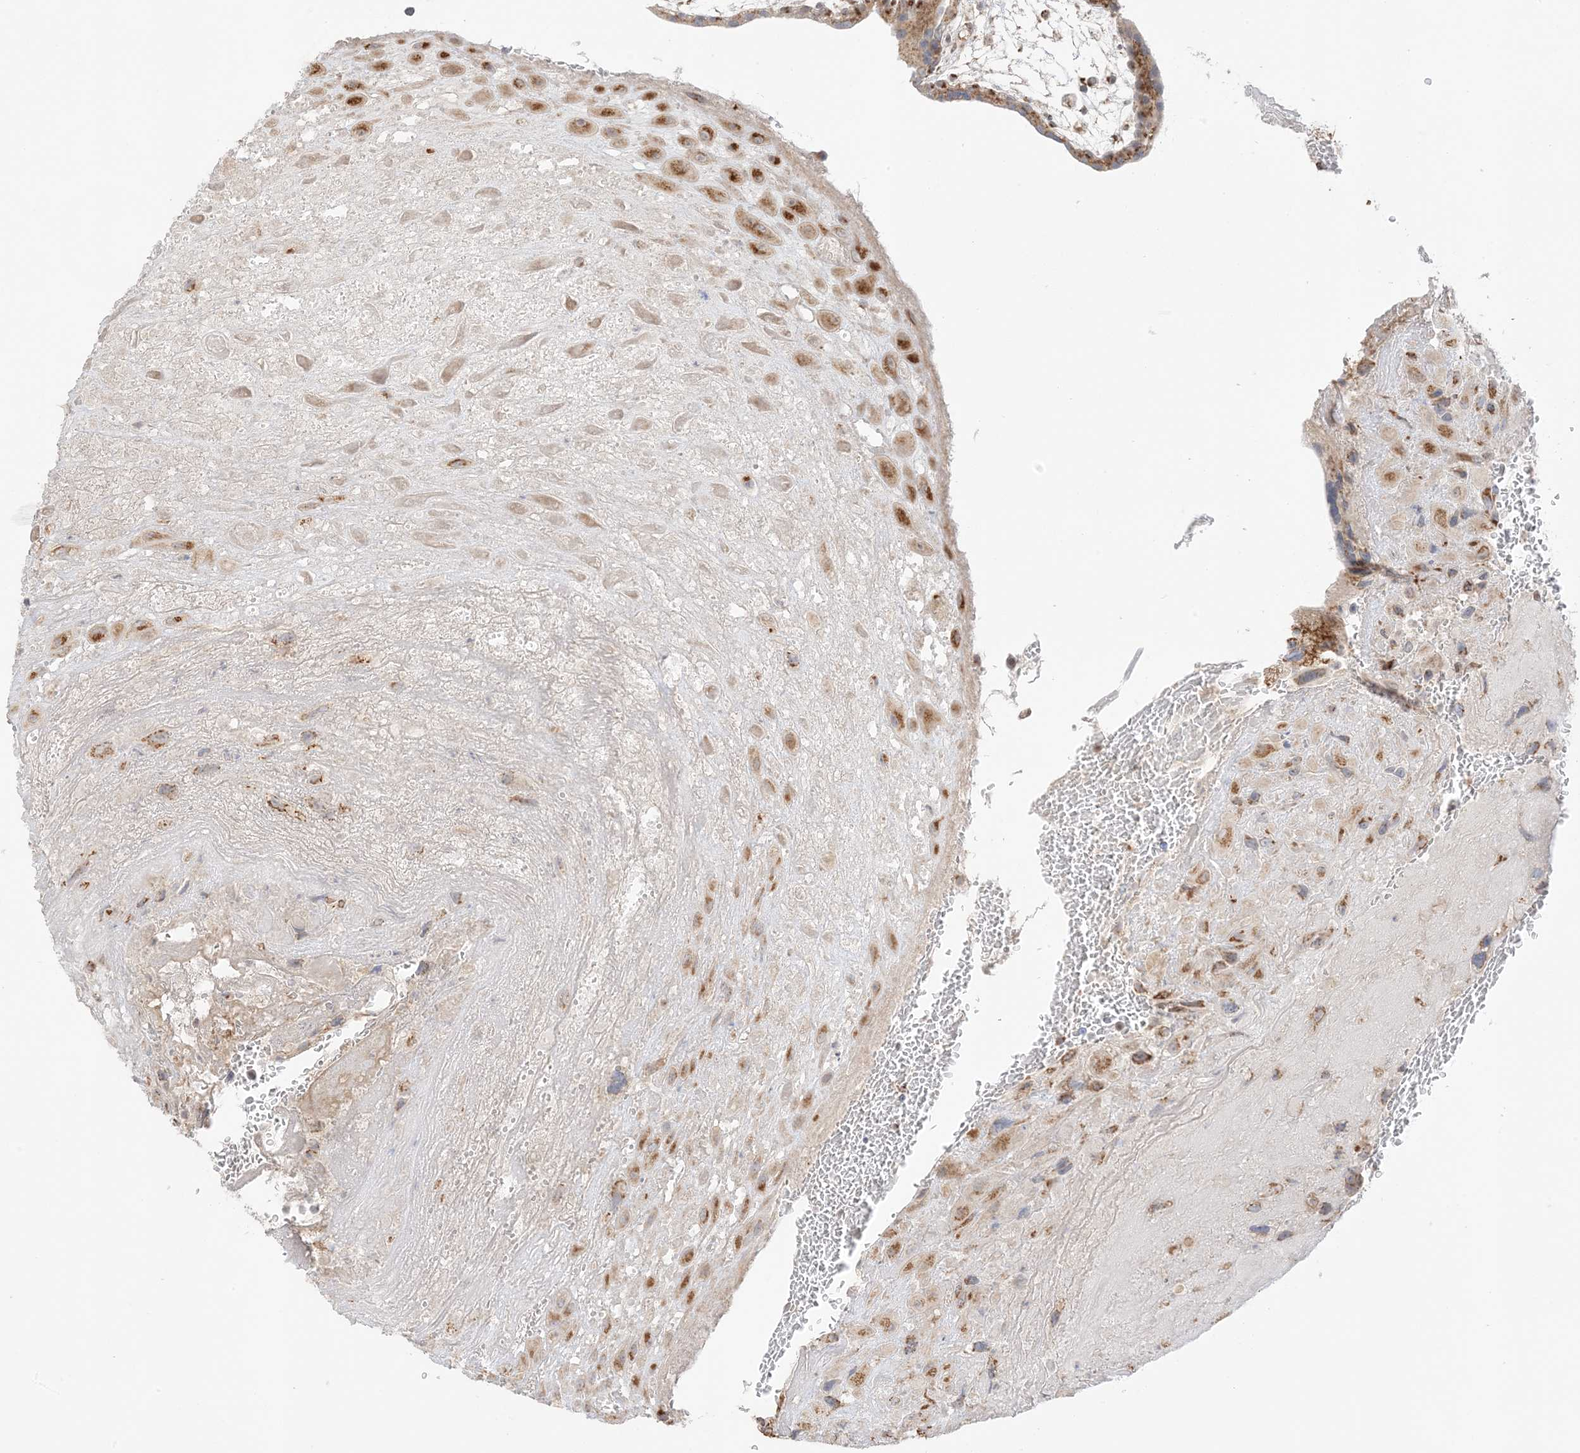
{"staining": {"intensity": "moderate", "quantity": ">75%", "location": "cytoplasmic/membranous"}, "tissue": "placenta", "cell_type": "Decidual cells", "image_type": "normal", "snomed": [{"axis": "morphology", "description": "Normal tissue, NOS"}, {"axis": "topography", "description": "Placenta"}], "caption": "Immunohistochemistry (IHC) (DAB (3,3'-diaminobenzidine)) staining of unremarkable placenta shows moderate cytoplasmic/membranous protein positivity in approximately >75% of decidual cells. Nuclei are stained in blue.", "gene": "SLC25A12", "patient": {"sex": "female", "age": 35}}